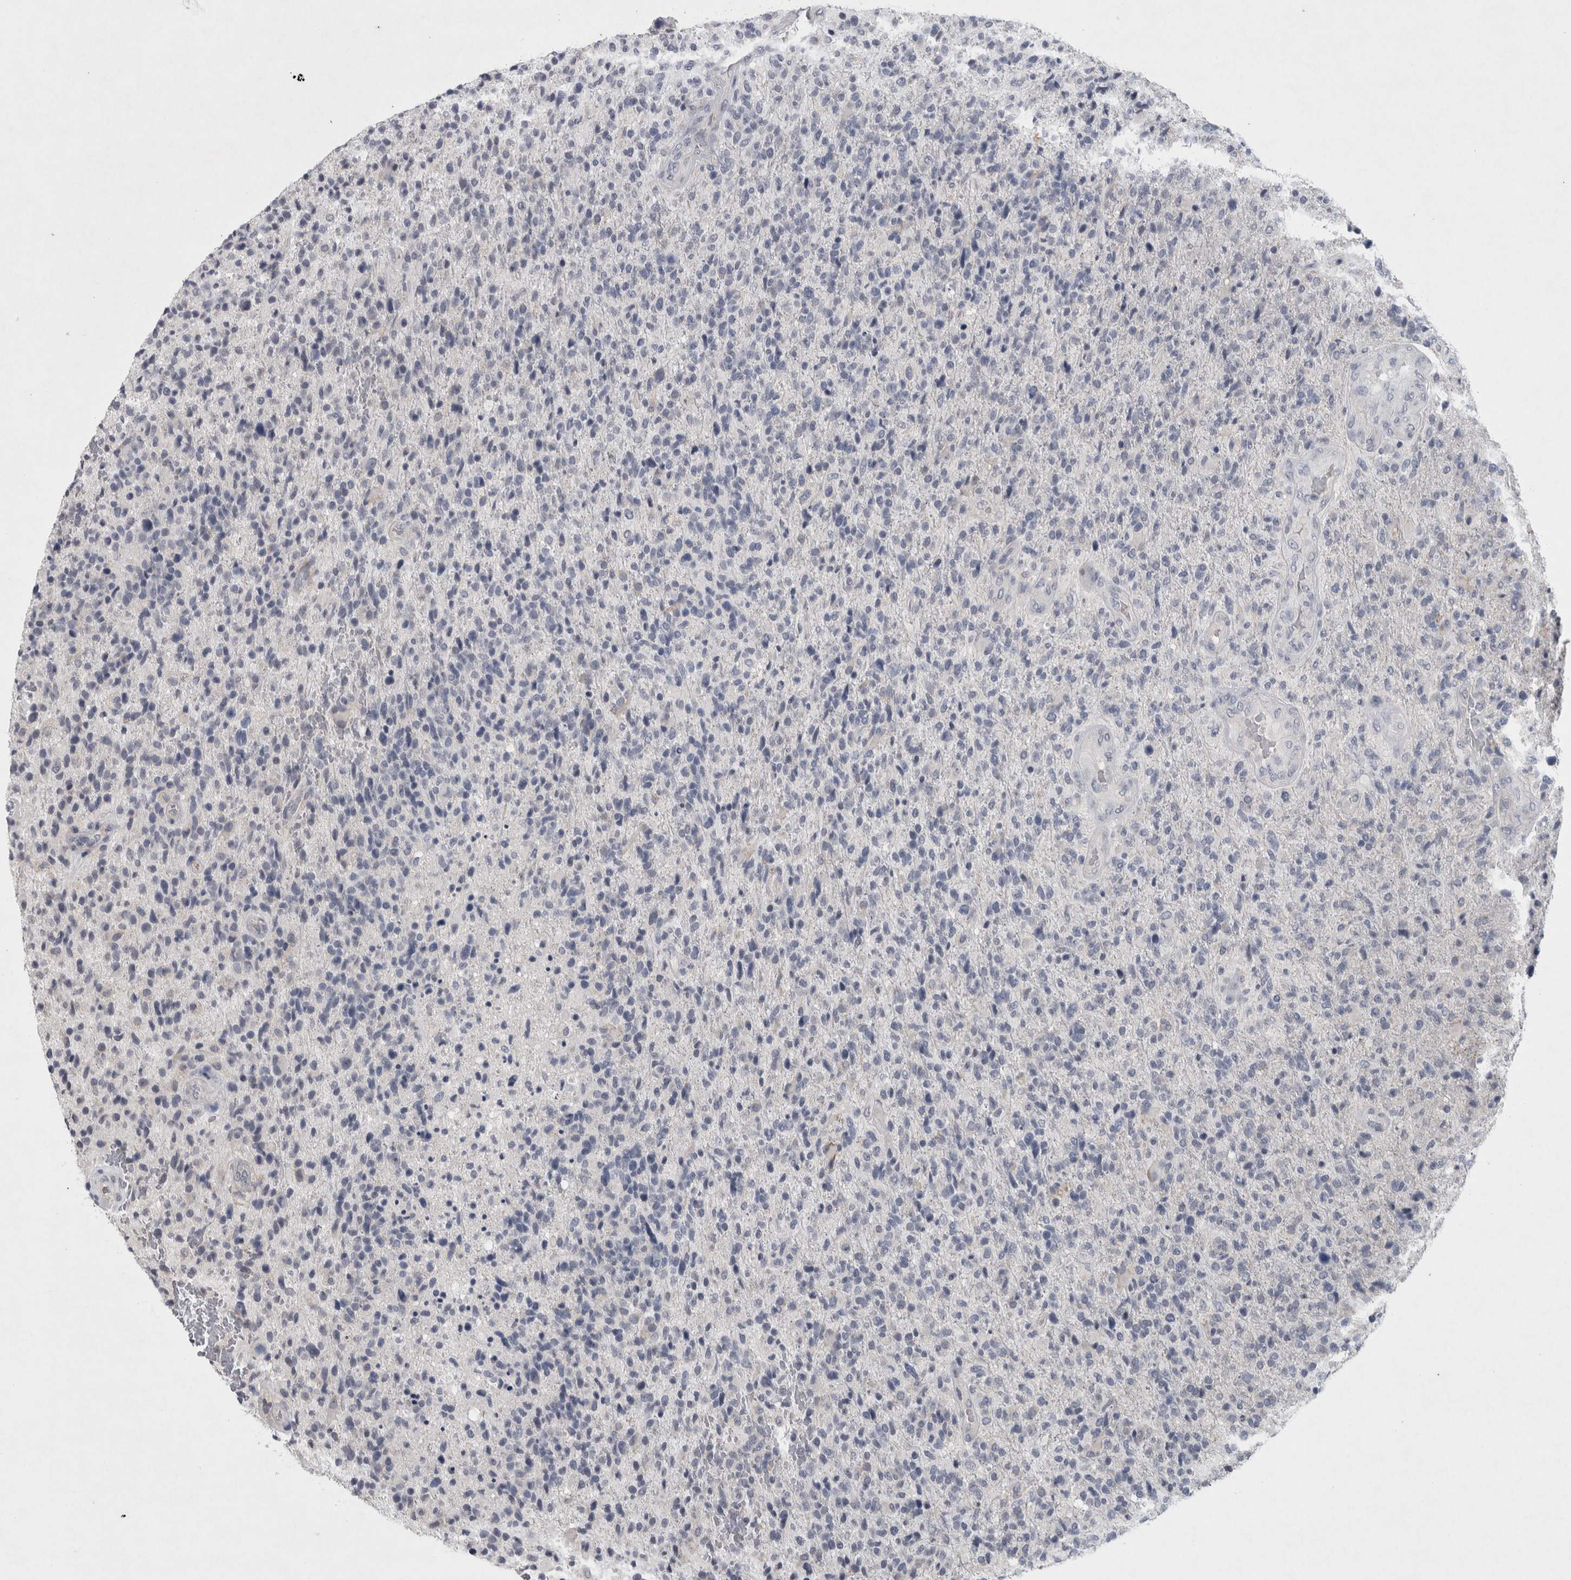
{"staining": {"intensity": "negative", "quantity": "none", "location": "none"}, "tissue": "glioma", "cell_type": "Tumor cells", "image_type": "cancer", "snomed": [{"axis": "morphology", "description": "Glioma, malignant, High grade"}, {"axis": "topography", "description": "Brain"}], "caption": "The image displays no significant positivity in tumor cells of malignant high-grade glioma.", "gene": "WNT7A", "patient": {"sex": "male", "age": 72}}